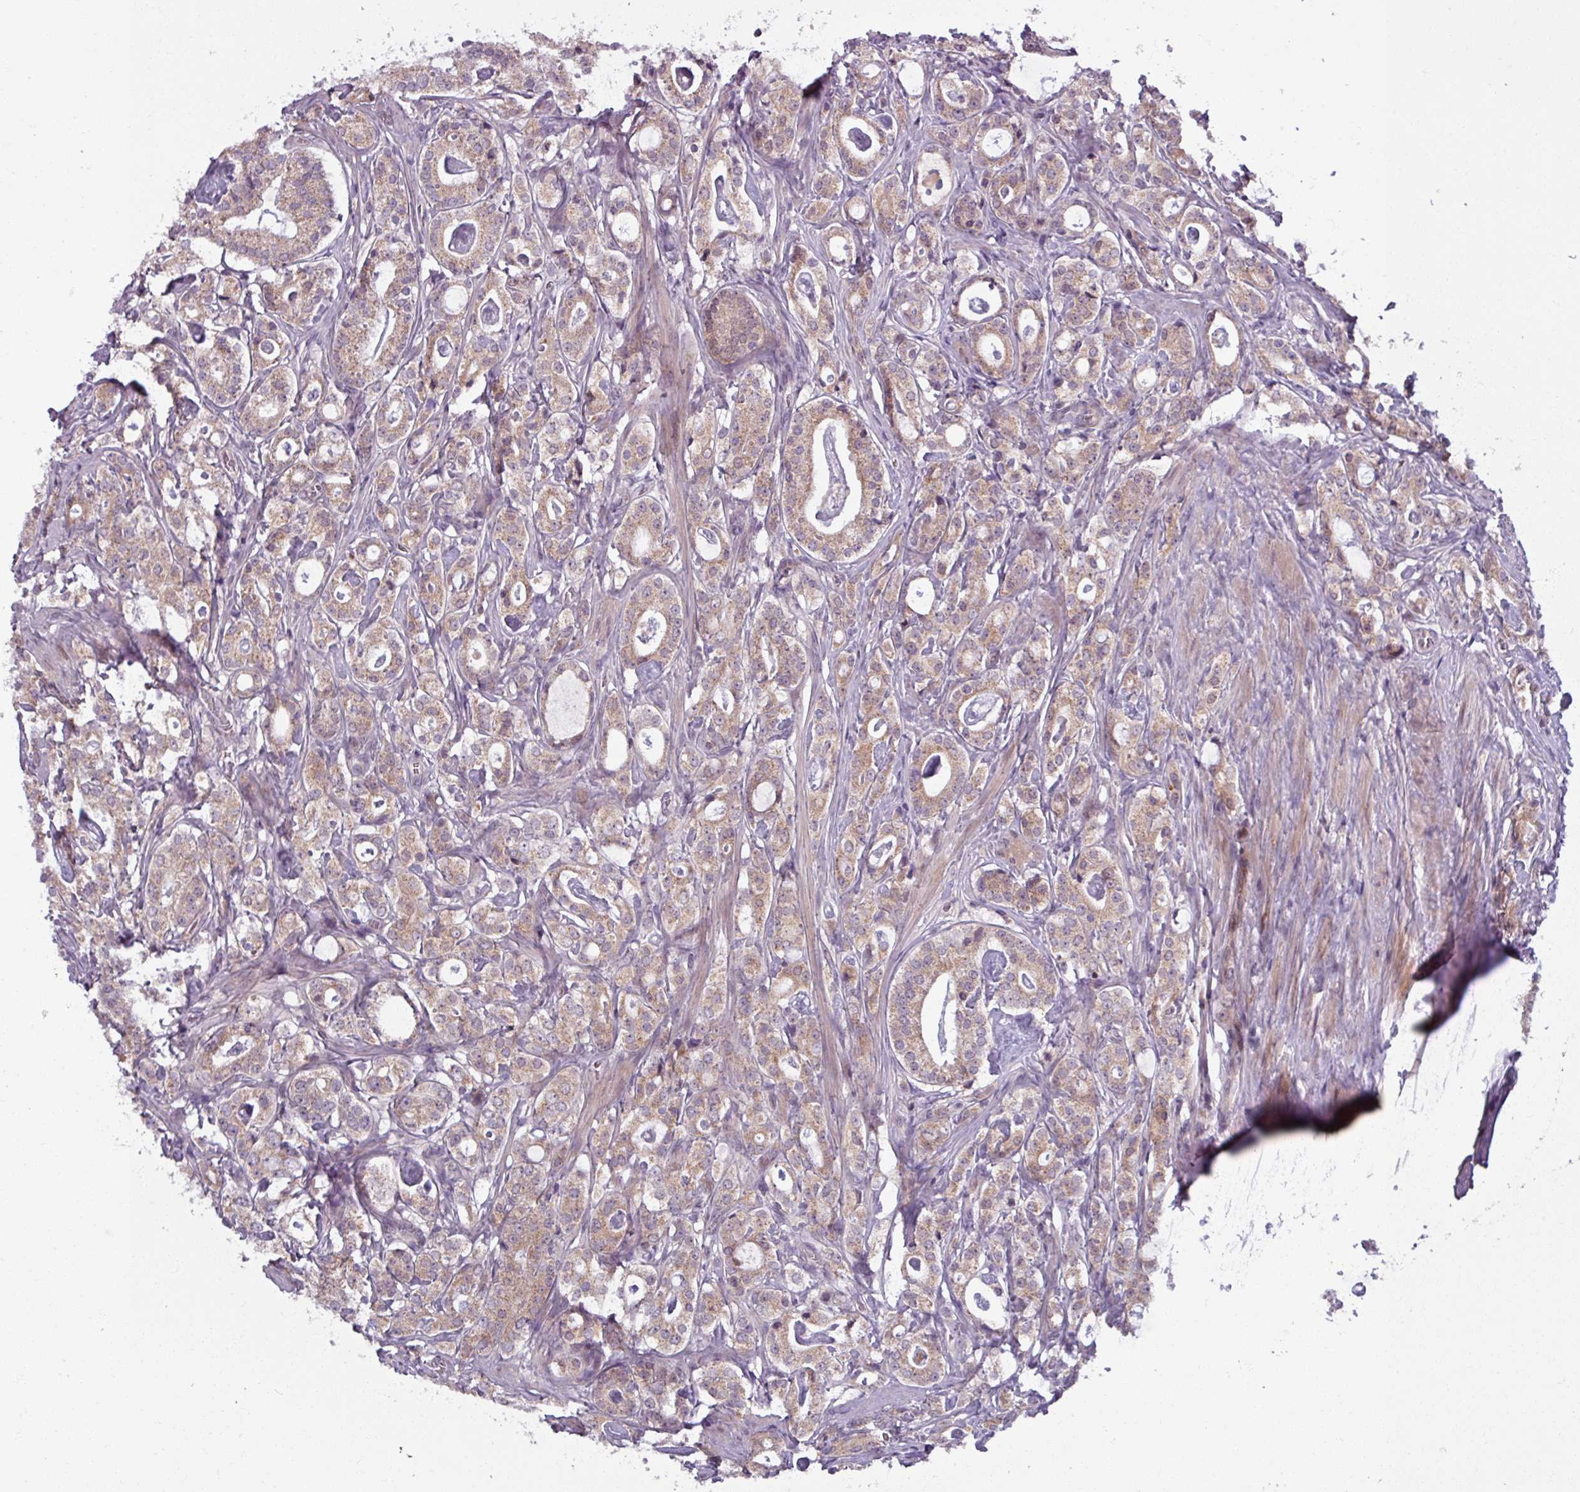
{"staining": {"intensity": "weak", "quantity": ">75%", "location": "cytoplasmic/membranous"}, "tissue": "prostate cancer", "cell_type": "Tumor cells", "image_type": "cancer", "snomed": [{"axis": "morphology", "description": "Adenocarcinoma, High grade"}, {"axis": "topography", "description": "Prostate"}], "caption": "High-magnification brightfield microscopy of prostate cancer stained with DAB (brown) and counterstained with hematoxylin (blue). tumor cells exhibit weak cytoplasmic/membranous positivity is identified in approximately>75% of cells. The staining was performed using DAB to visualize the protein expression in brown, while the nuclei were stained in blue with hematoxylin (Magnification: 20x).", "gene": "OGFOD3", "patient": {"sex": "male", "age": 63}}